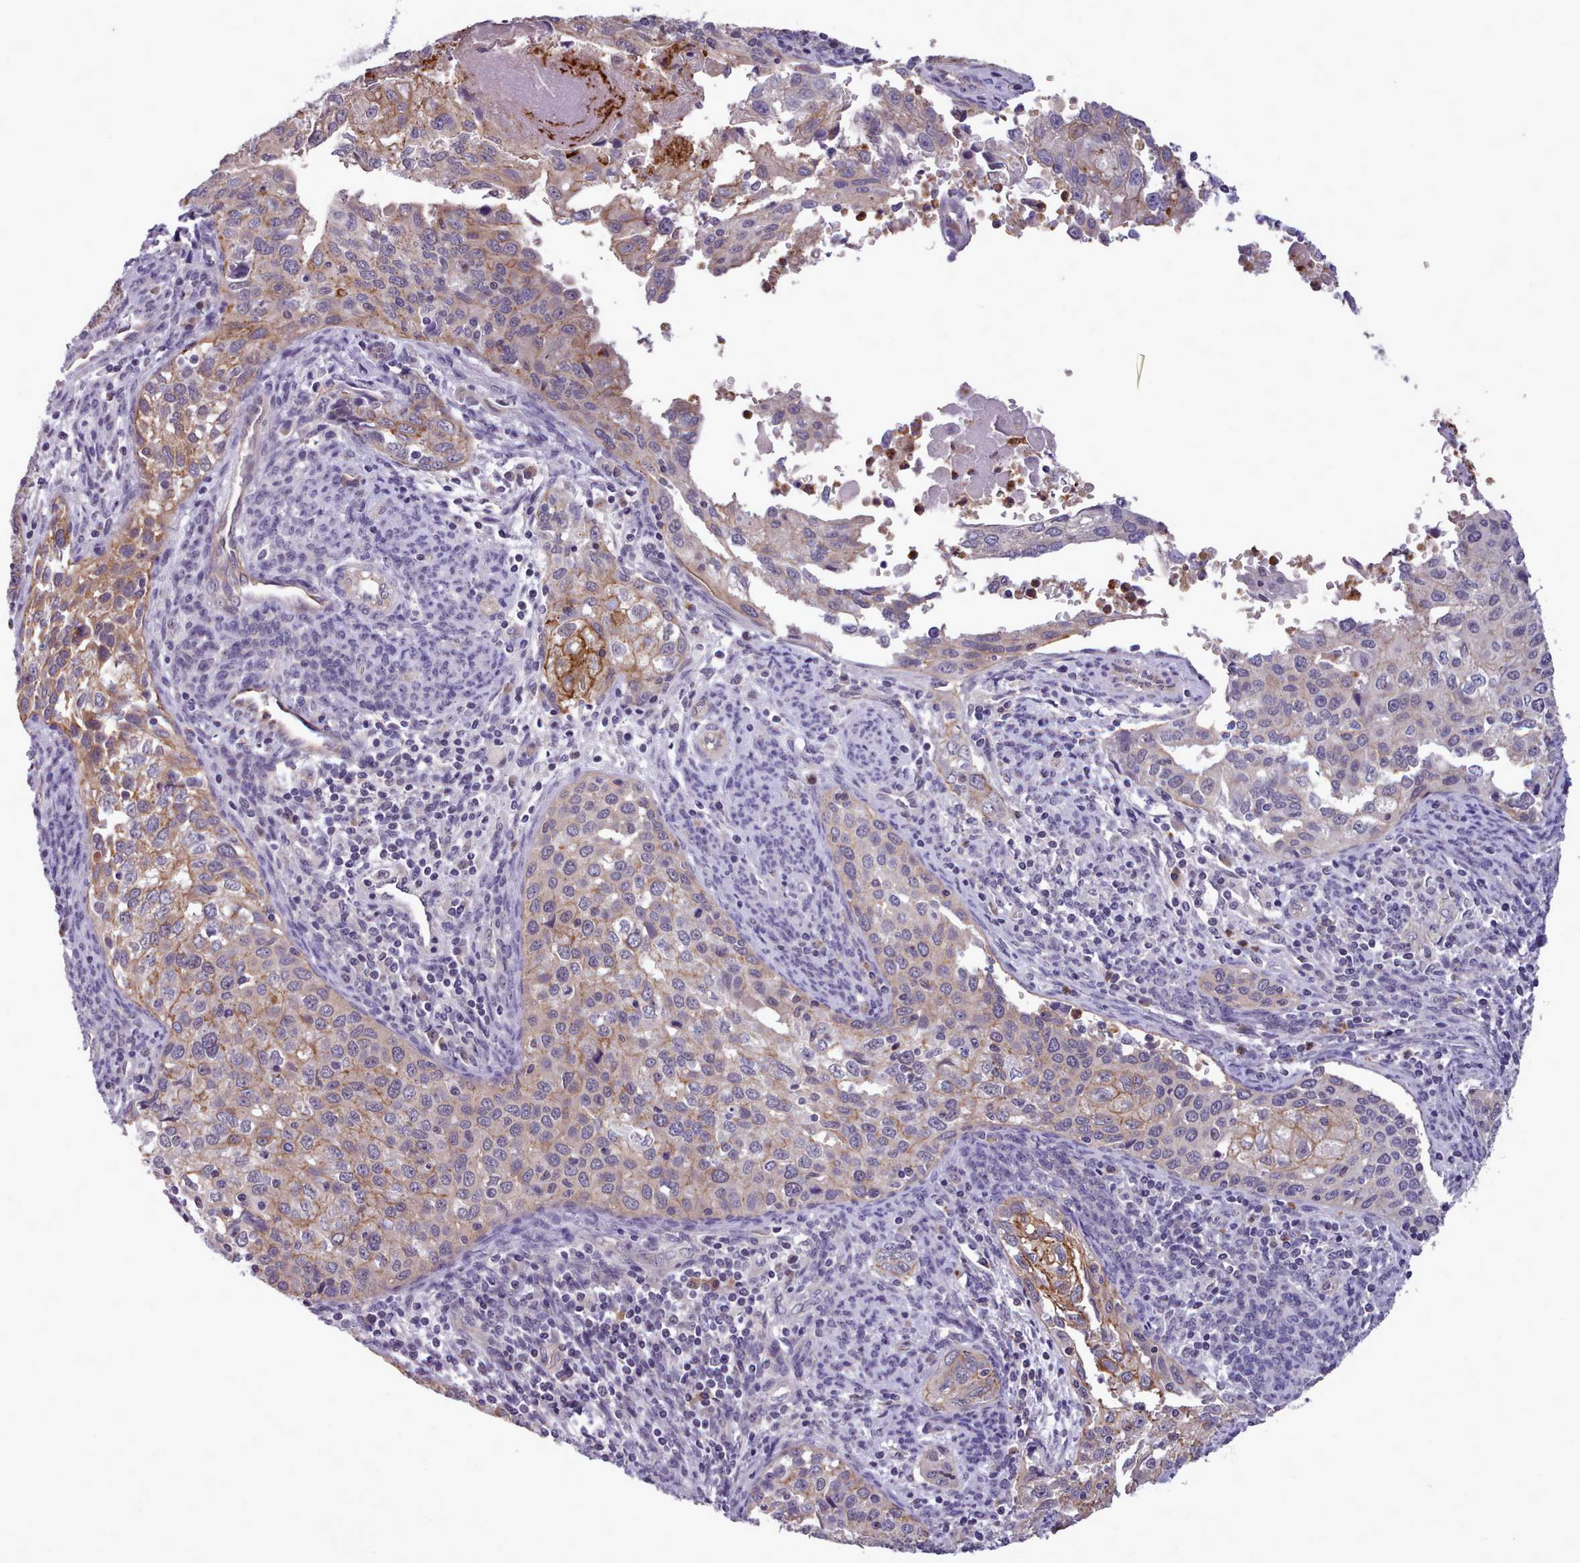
{"staining": {"intensity": "moderate", "quantity": "25%-75%", "location": "cytoplasmic/membranous"}, "tissue": "cervical cancer", "cell_type": "Tumor cells", "image_type": "cancer", "snomed": [{"axis": "morphology", "description": "Squamous cell carcinoma, NOS"}, {"axis": "topography", "description": "Cervix"}], "caption": "DAB immunohistochemical staining of cervical cancer (squamous cell carcinoma) shows moderate cytoplasmic/membranous protein positivity in approximately 25%-75% of tumor cells. (Stains: DAB in brown, nuclei in blue, Microscopy: brightfield microscopy at high magnification).", "gene": "KCTD16", "patient": {"sex": "female", "age": 67}}